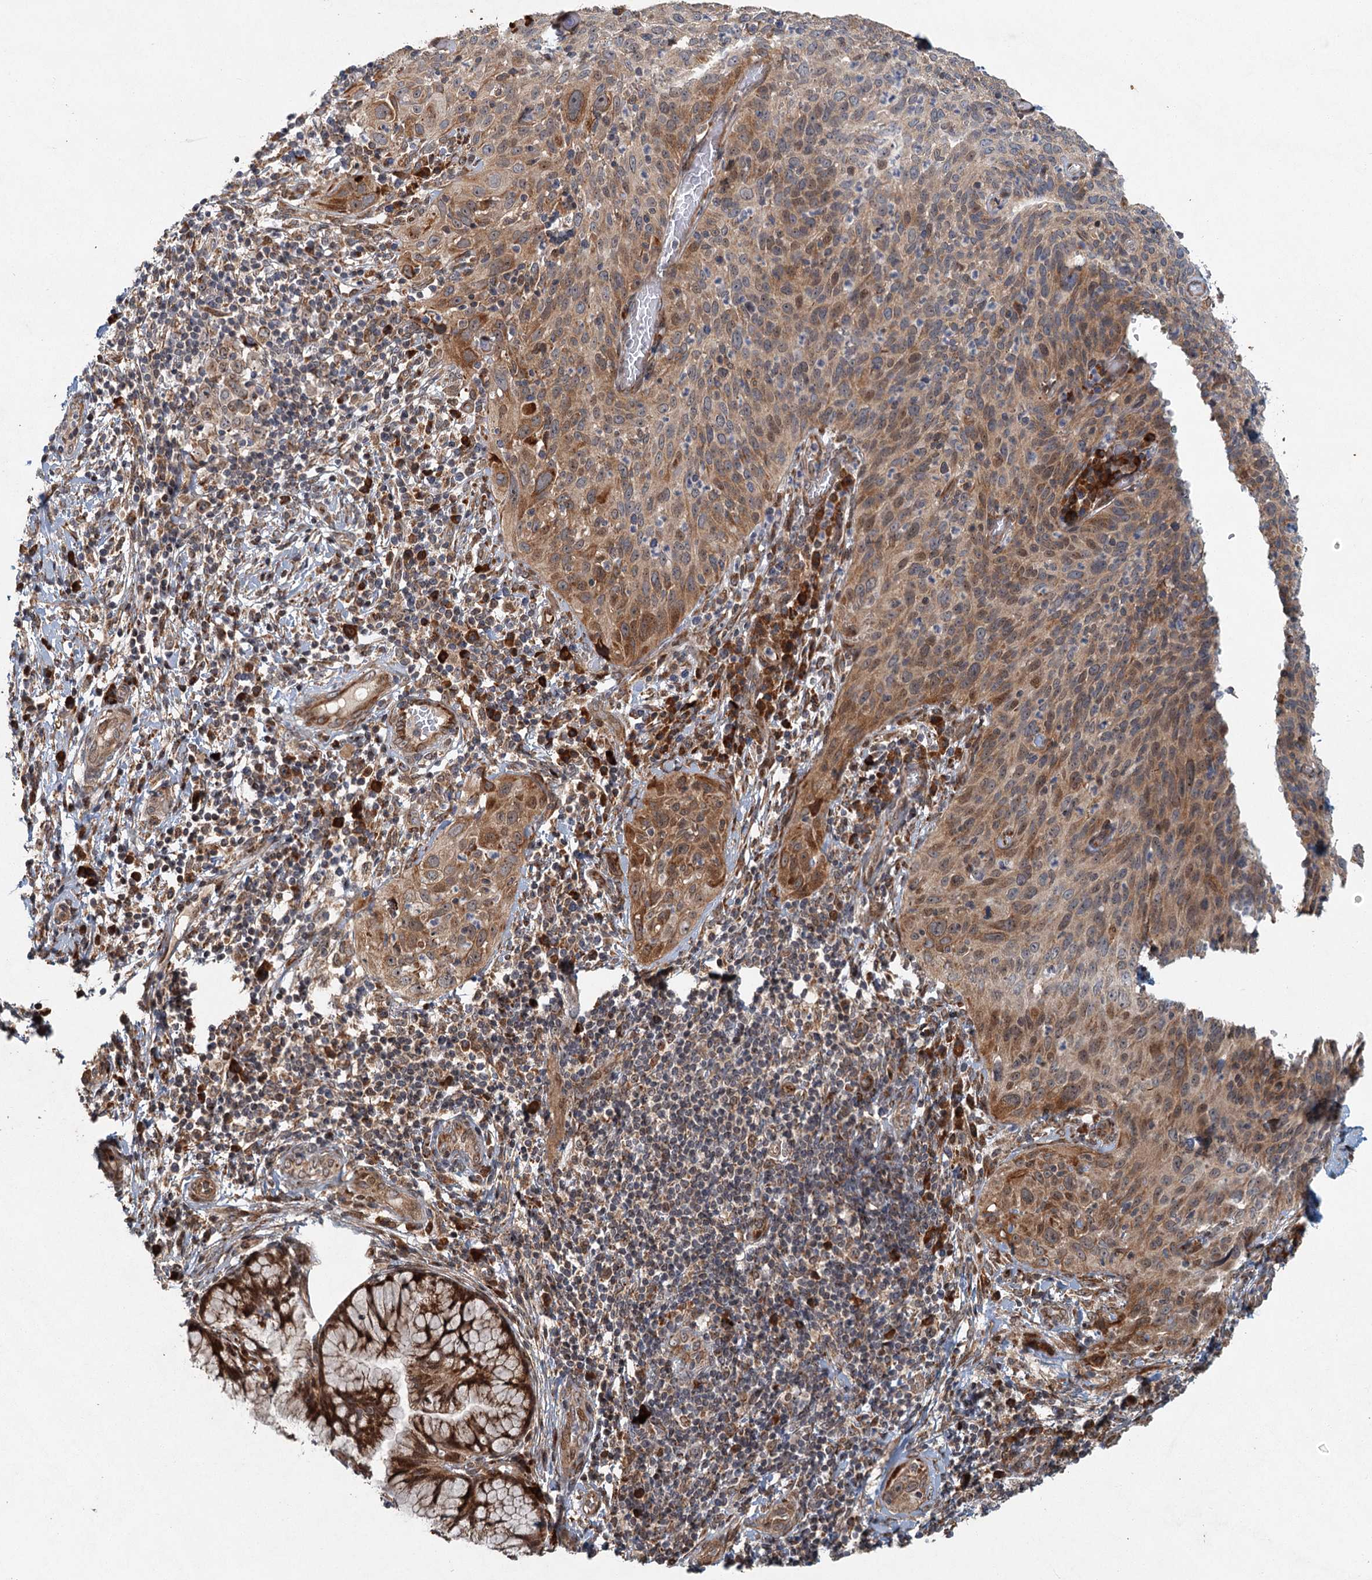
{"staining": {"intensity": "moderate", "quantity": ">75%", "location": "cytoplasmic/membranous"}, "tissue": "cervical cancer", "cell_type": "Tumor cells", "image_type": "cancer", "snomed": [{"axis": "morphology", "description": "Squamous cell carcinoma, NOS"}, {"axis": "topography", "description": "Cervix"}], "caption": "About >75% of tumor cells in human squamous cell carcinoma (cervical) exhibit moderate cytoplasmic/membranous protein staining as visualized by brown immunohistochemical staining.", "gene": "SRPX2", "patient": {"sex": "female", "age": 31}}